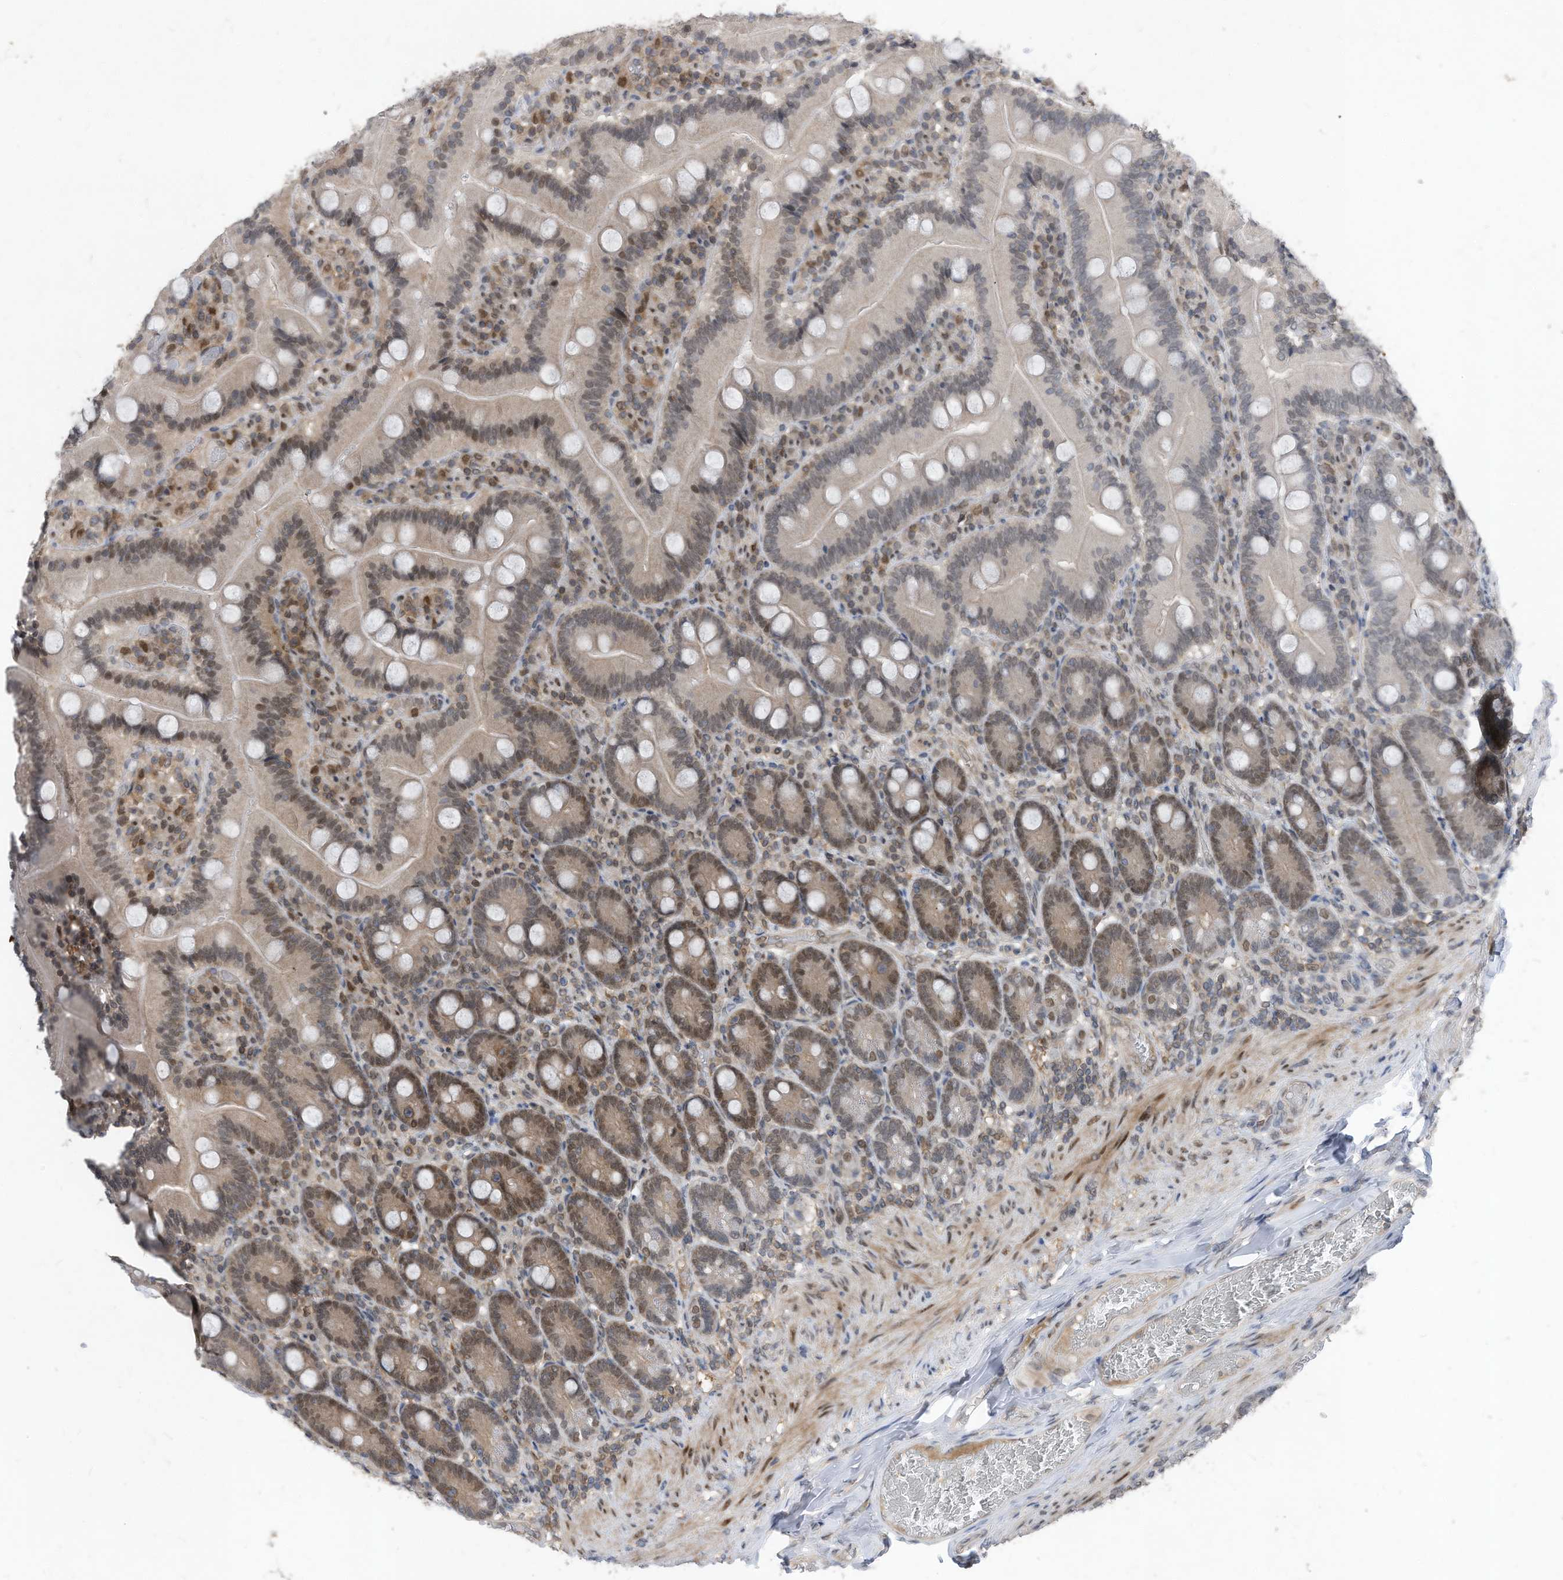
{"staining": {"intensity": "moderate", "quantity": "25%-75%", "location": "cytoplasmic/membranous,nuclear"}, "tissue": "duodenum", "cell_type": "Glandular cells", "image_type": "normal", "snomed": [{"axis": "morphology", "description": "Normal tissue, NOS"}, {"axis": "topography", "description": "Duodenum"}], "caption": "Unremarkable duodenum was stained to show a protein in brown. There is medium levels of moderate cytoplasmic/membranous,nuclear positivity in approximately 25%-75% of glandular cells.", "gene": "KPNB1", "patient": {"sex": "female", "age": 62}}